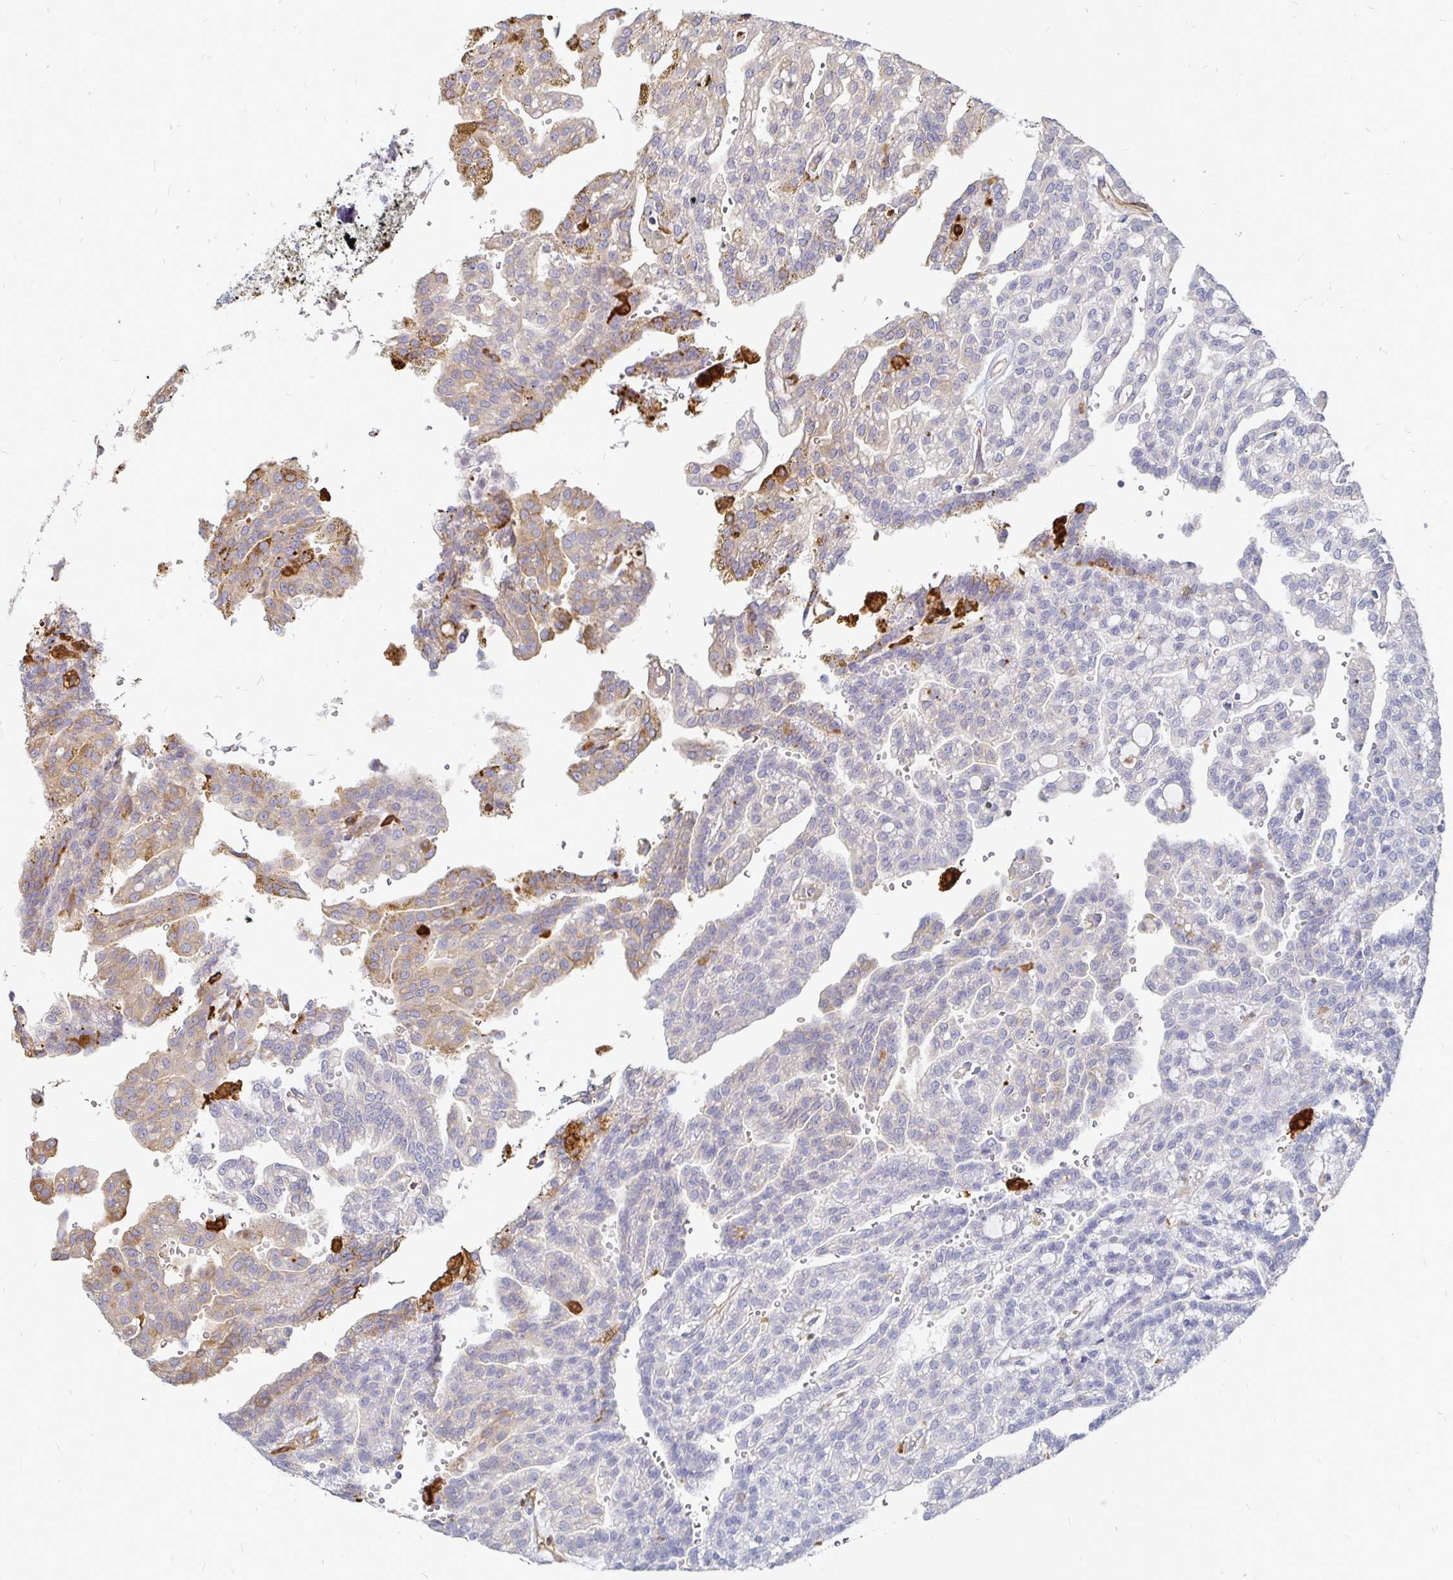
{"staining": {"intensity": "weak", "quantity": "<25%", "location": "cytoplasmic/membranous"}, "tissue": "renal cancer", "cell_type": "Tumor cells", "image_type": "cancer", "snomed": [{"axis": "morphology", "description": "Adenocarcinoma, NOS"}, {"axis": "topography", "description": "Kidney"}], "caption": "The micrograph displays no staining of tumor cells in renal cancer (adenocarcinoma). (DAB (3,3'-diaminobenzidine) immunohistochemistry with hematoxylin counter stain).", "gene": "CCDC85A", "patient": {"sex": "male", "age": 63}}